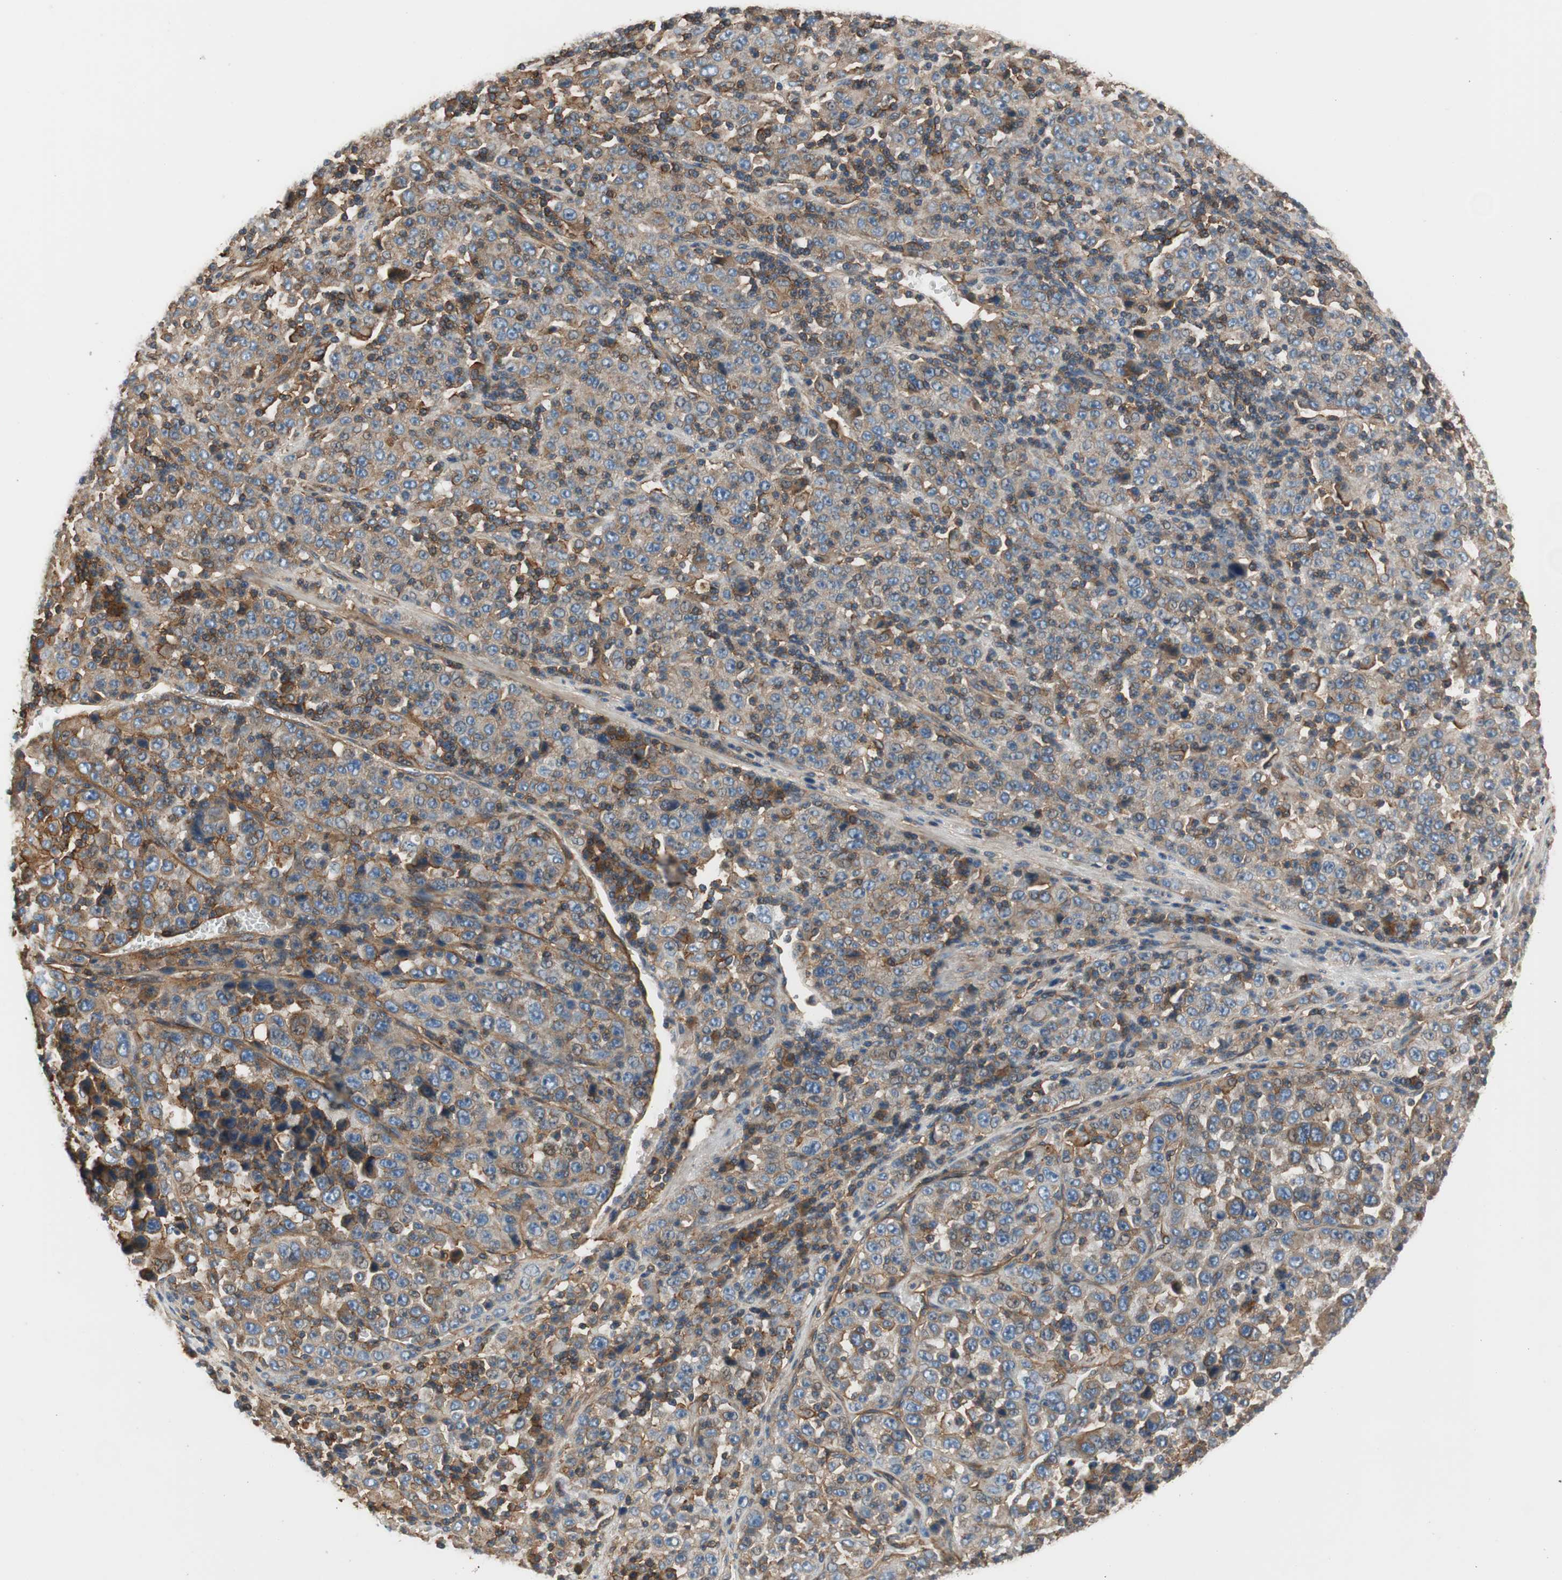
{"staining": {"intensity": "moderate", "quantity": "<25%", "location": "cytoplasmic/membranous"}, "tissue": "stomach cancer", "cell_type": "Tumor cells", "image_type": "cancer", "snomed": [{"axis": "morphology", "description": "Normal tissue, NOS"}, {"axis": "morphology", "description": "Adenocarcinoma, NOS"}, {"axis": "topography", "description": "Stomach, upper"}, {"axis": "topography", "description": "Stomach"}], "caption": "An immunohistochemistry (IHC) photomicrograph of tumor tissue is shown. Protein staining in brown highlights moderate cytoplasmic/membranous positivity in stomach adenocarcinoma within tumor cells.", "gene": "IL1RL1", "patient": {"sex": "male", "age": 59}}